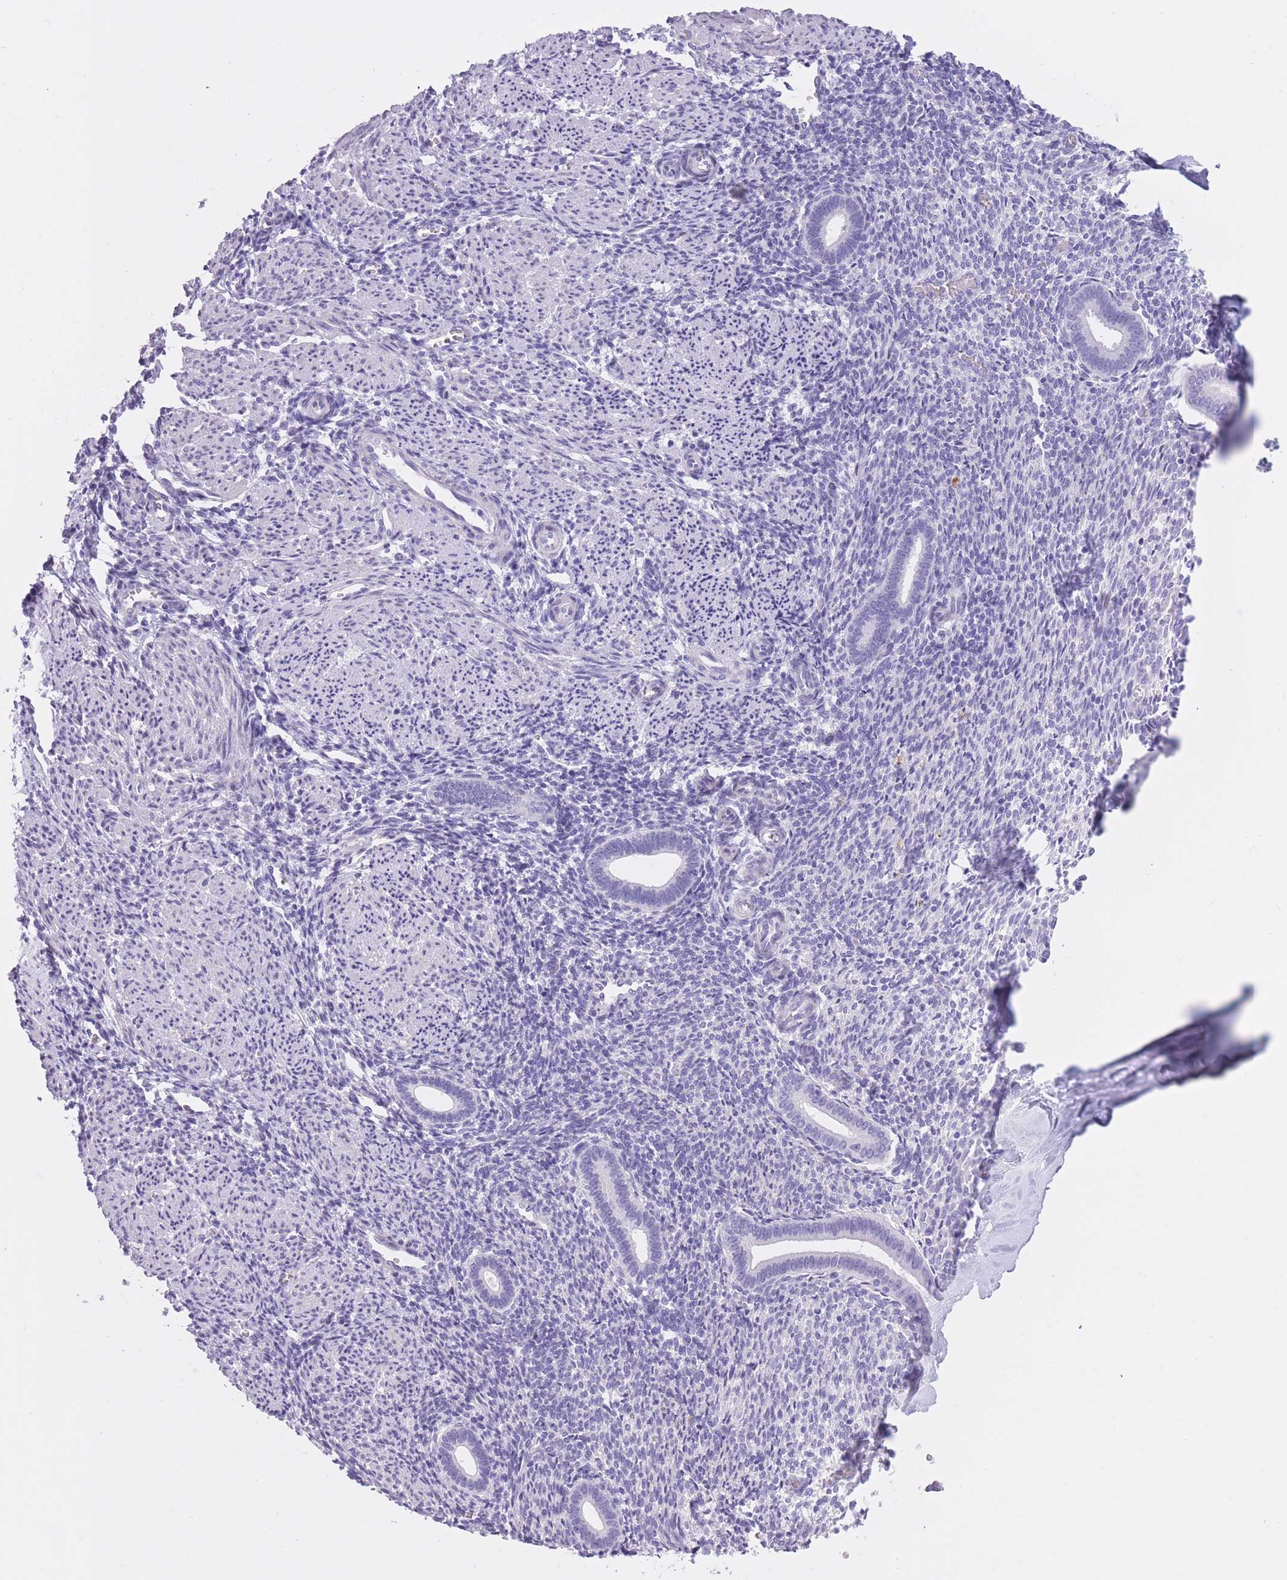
{"staining": {"intensity": "negative", "quantity": "none", "location": "none"}, "tissue": "endometrium", "cell_type": "Cells in endometrial stroma", "image_type": "normal", "snomed": [{"axis": "morphology", "description": "Normal tissue, NOS"}, {"axis": "topography", "description": "Endometrium"}], "caption": "Benign endometrium was stained to show a protein in brown. There is no significant positivity in cells in endometrial stroma. The staining was performed using DAB (3,3'-diaminobenzidine) to visualize the protein expression in brown, while the nuclei were stained in blue with hematoxylin (Magnification: 20x).", "gene": "WDR70", "patient": {"sex": "female", "age": 32}}